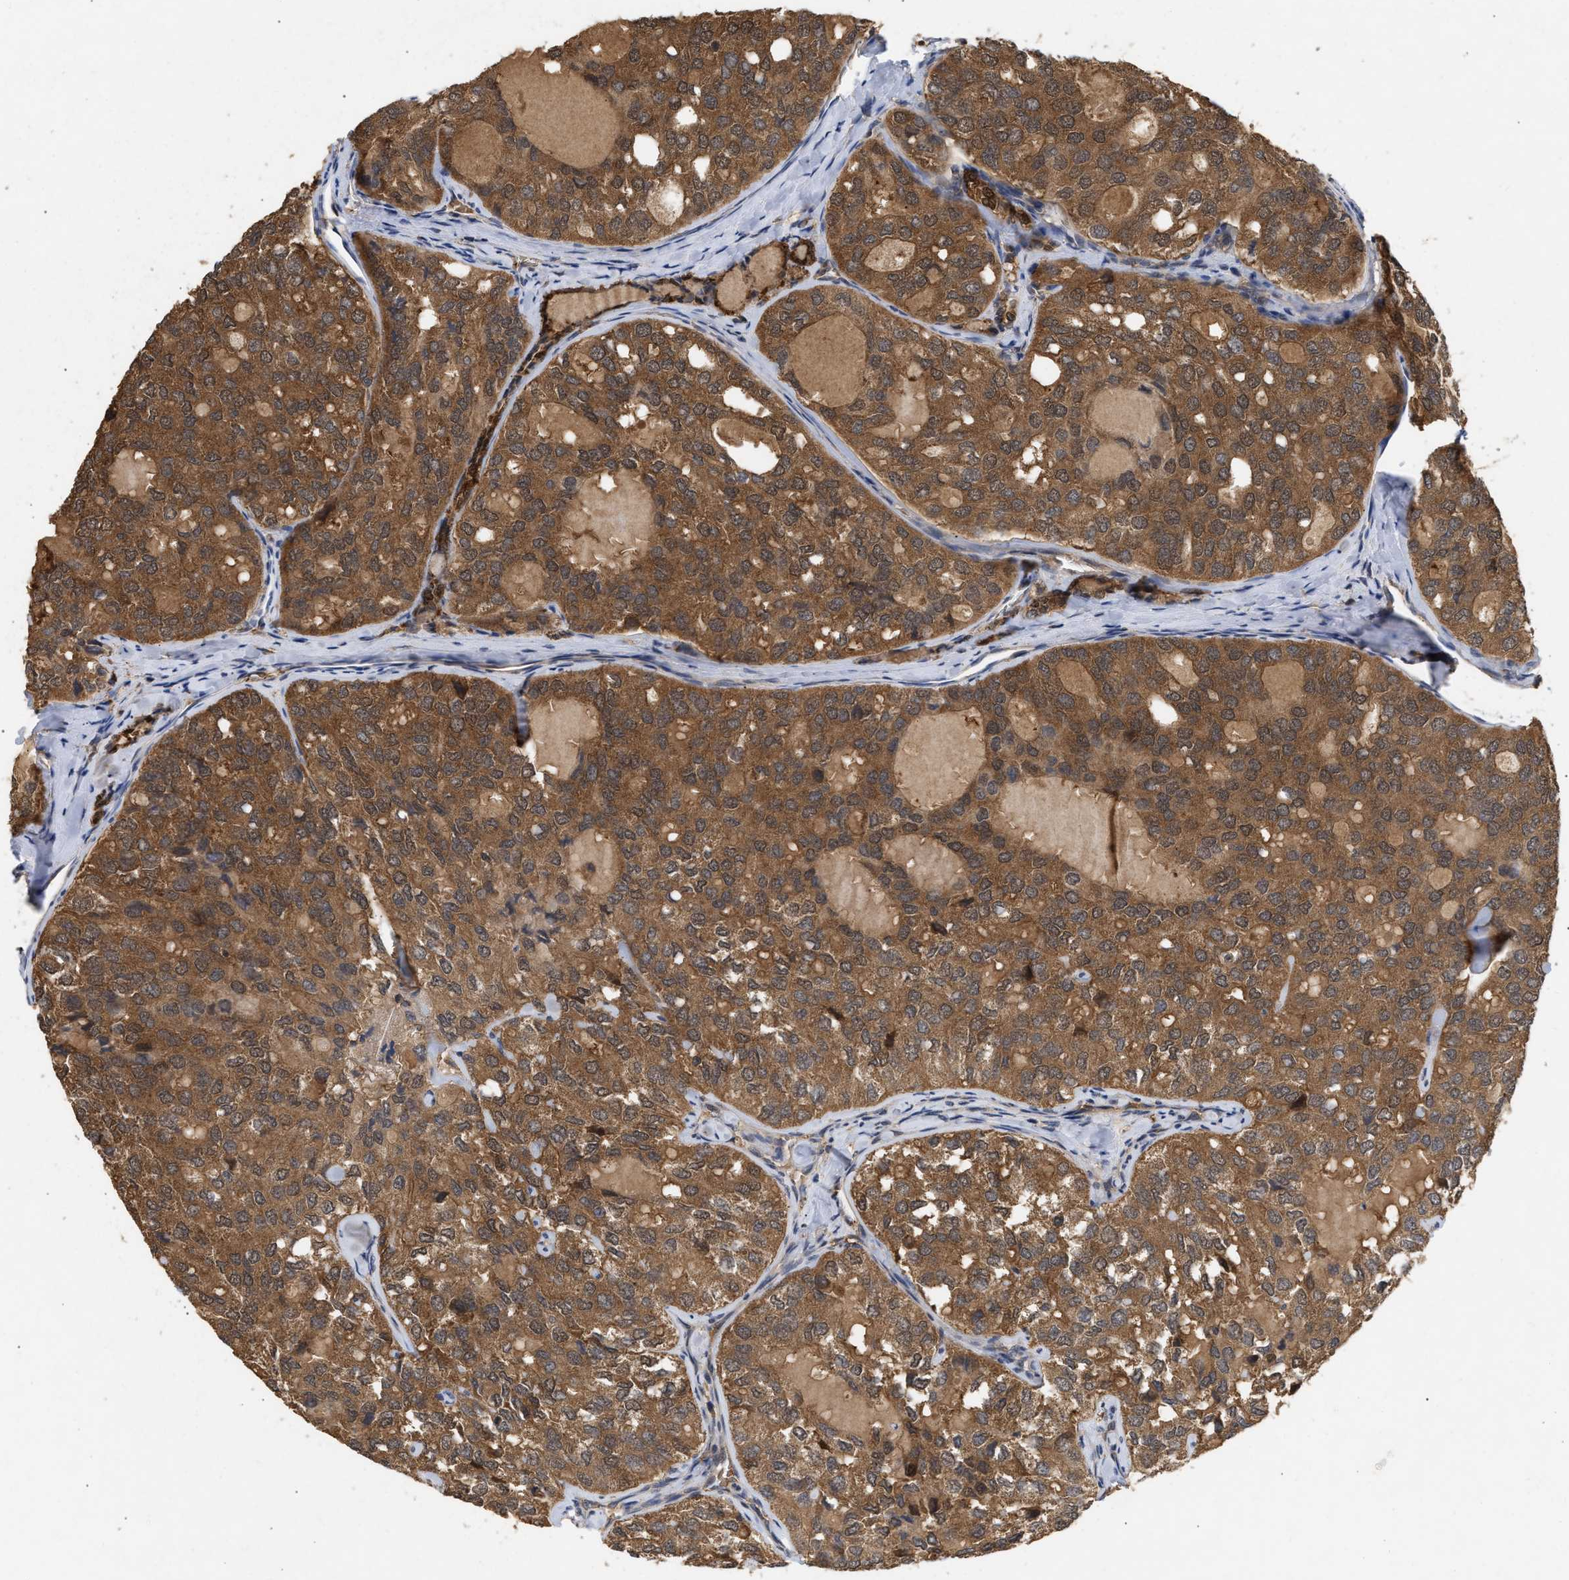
{"staining": {"intensity": "strong", "quantity": ">75%", "location": "cytoplasmic/membranous,nuclear"}, "tissue": "thyroid cancer", "cell_type": "Tumor cells", "image_type": "cancer", "snomed": [{"axis": "morphology", "description": "Follicular adenoma carcinoma, NOS"}, {"axis": "topography", "description": "Thyroid gland"}], "caption": "DAB (3,3'-diaminobenzidine) immunohistochemical staining of human thyroid cancer shows strong cytoplasmic/membranous and nuclear protein staining in approximately >75% of tumor cells. The staining was performed using DAB (3,3'-diaminobenzidine) to visualize the protein expression in brown, while the nuclei were stained in blue with hematoxylin (Magnification: 20x).", "gene": "FITM1", "patient": {"sex": "male", "age": 75}}